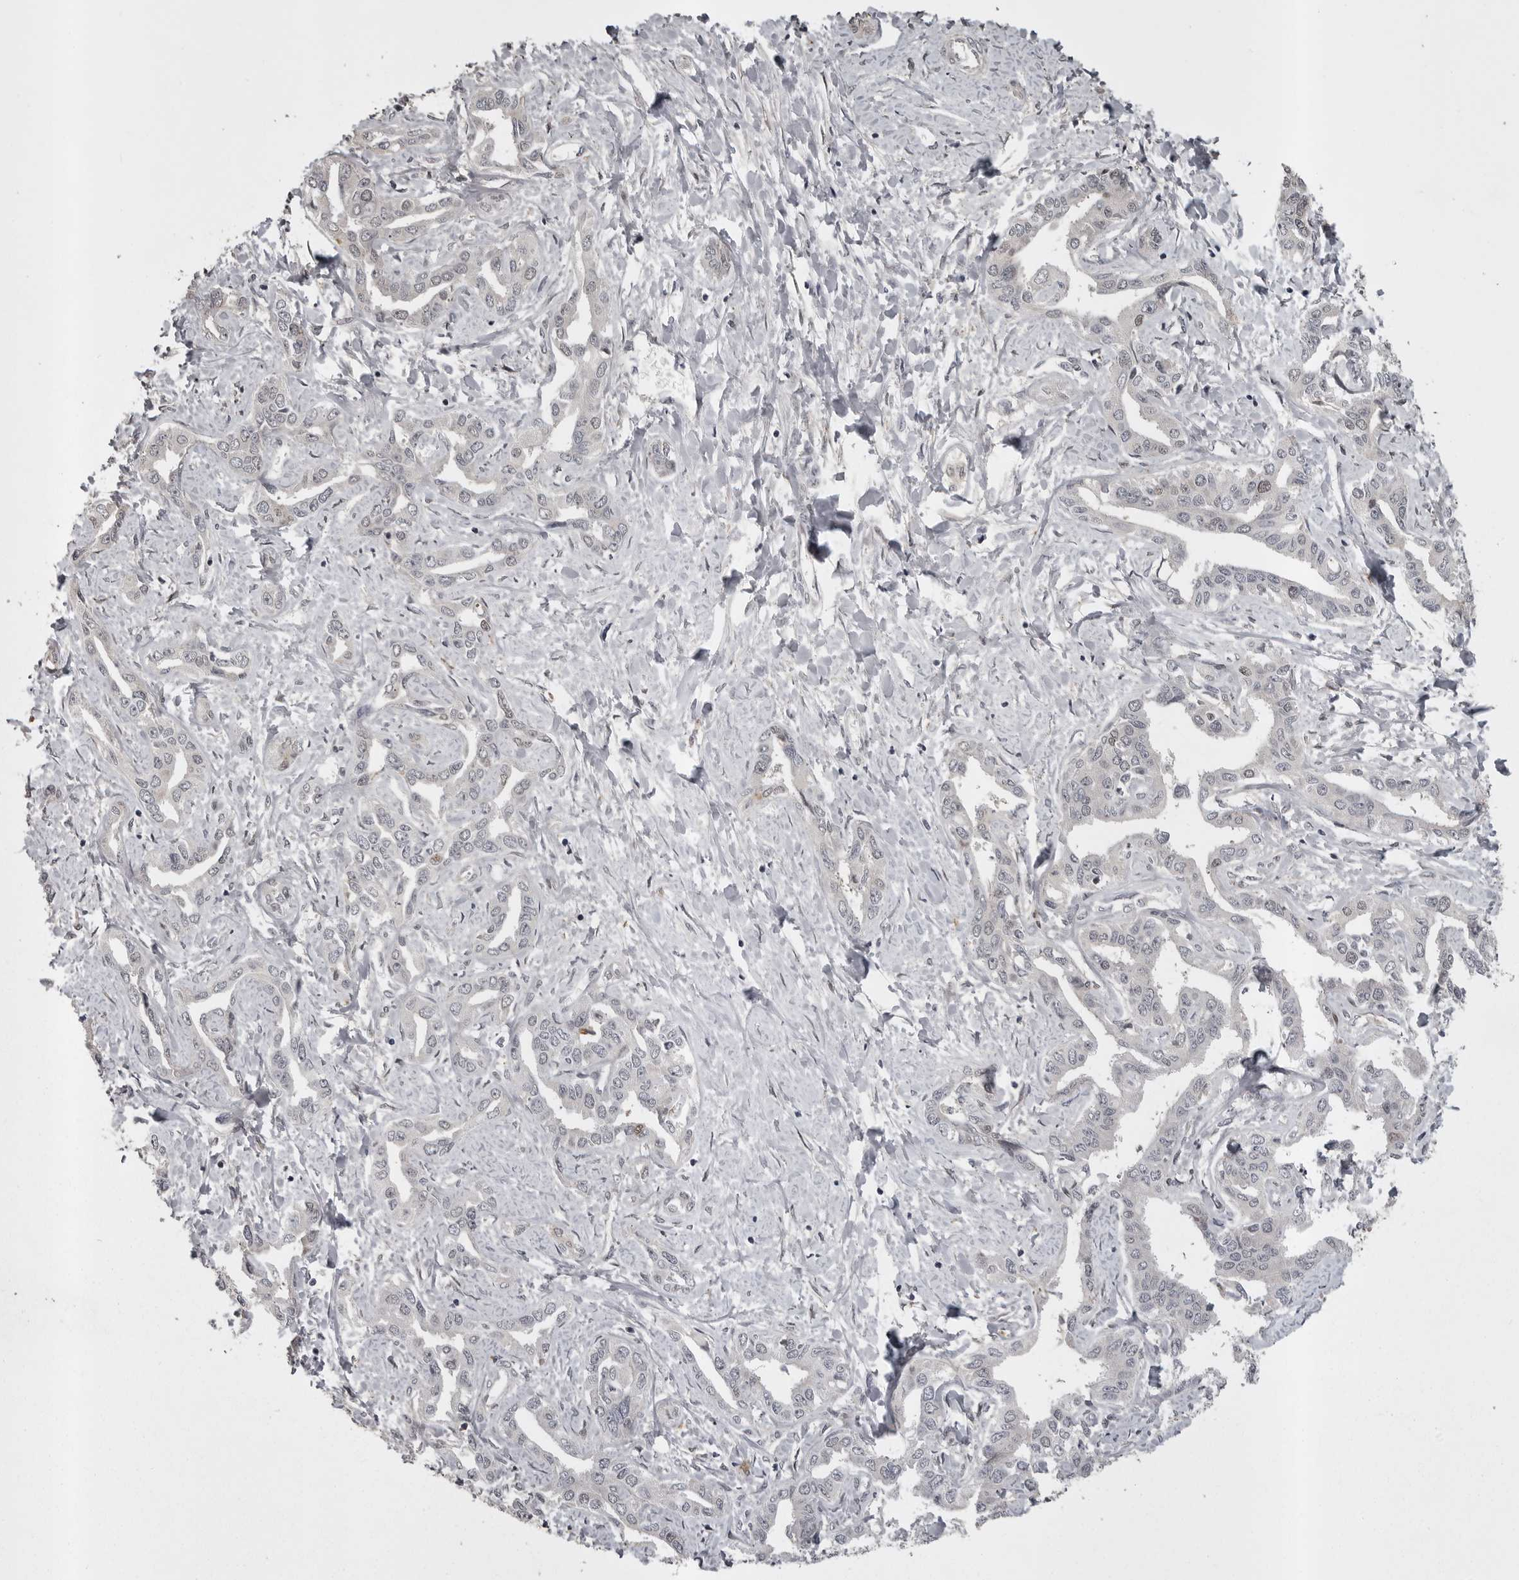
{"staining": {"intensity": "weak", "quantity": "<25%", "location": "nuclear"}, "tissue": "liver cancer", "cell_type": "Tumor cells", "image_type": "cancer", "snomed": [{"axis": "morphology", "description": "Cholangiocarcinoma"}, {"axis": "topography", "description": "Liver"}], "caption": "Liver cancer (cholangiocarcinoma) was stained to show a protein in brown. There is no significant expression in tumor cells.", "gene": "SNX16", "patient": {"sex": "male", "age": 59}}